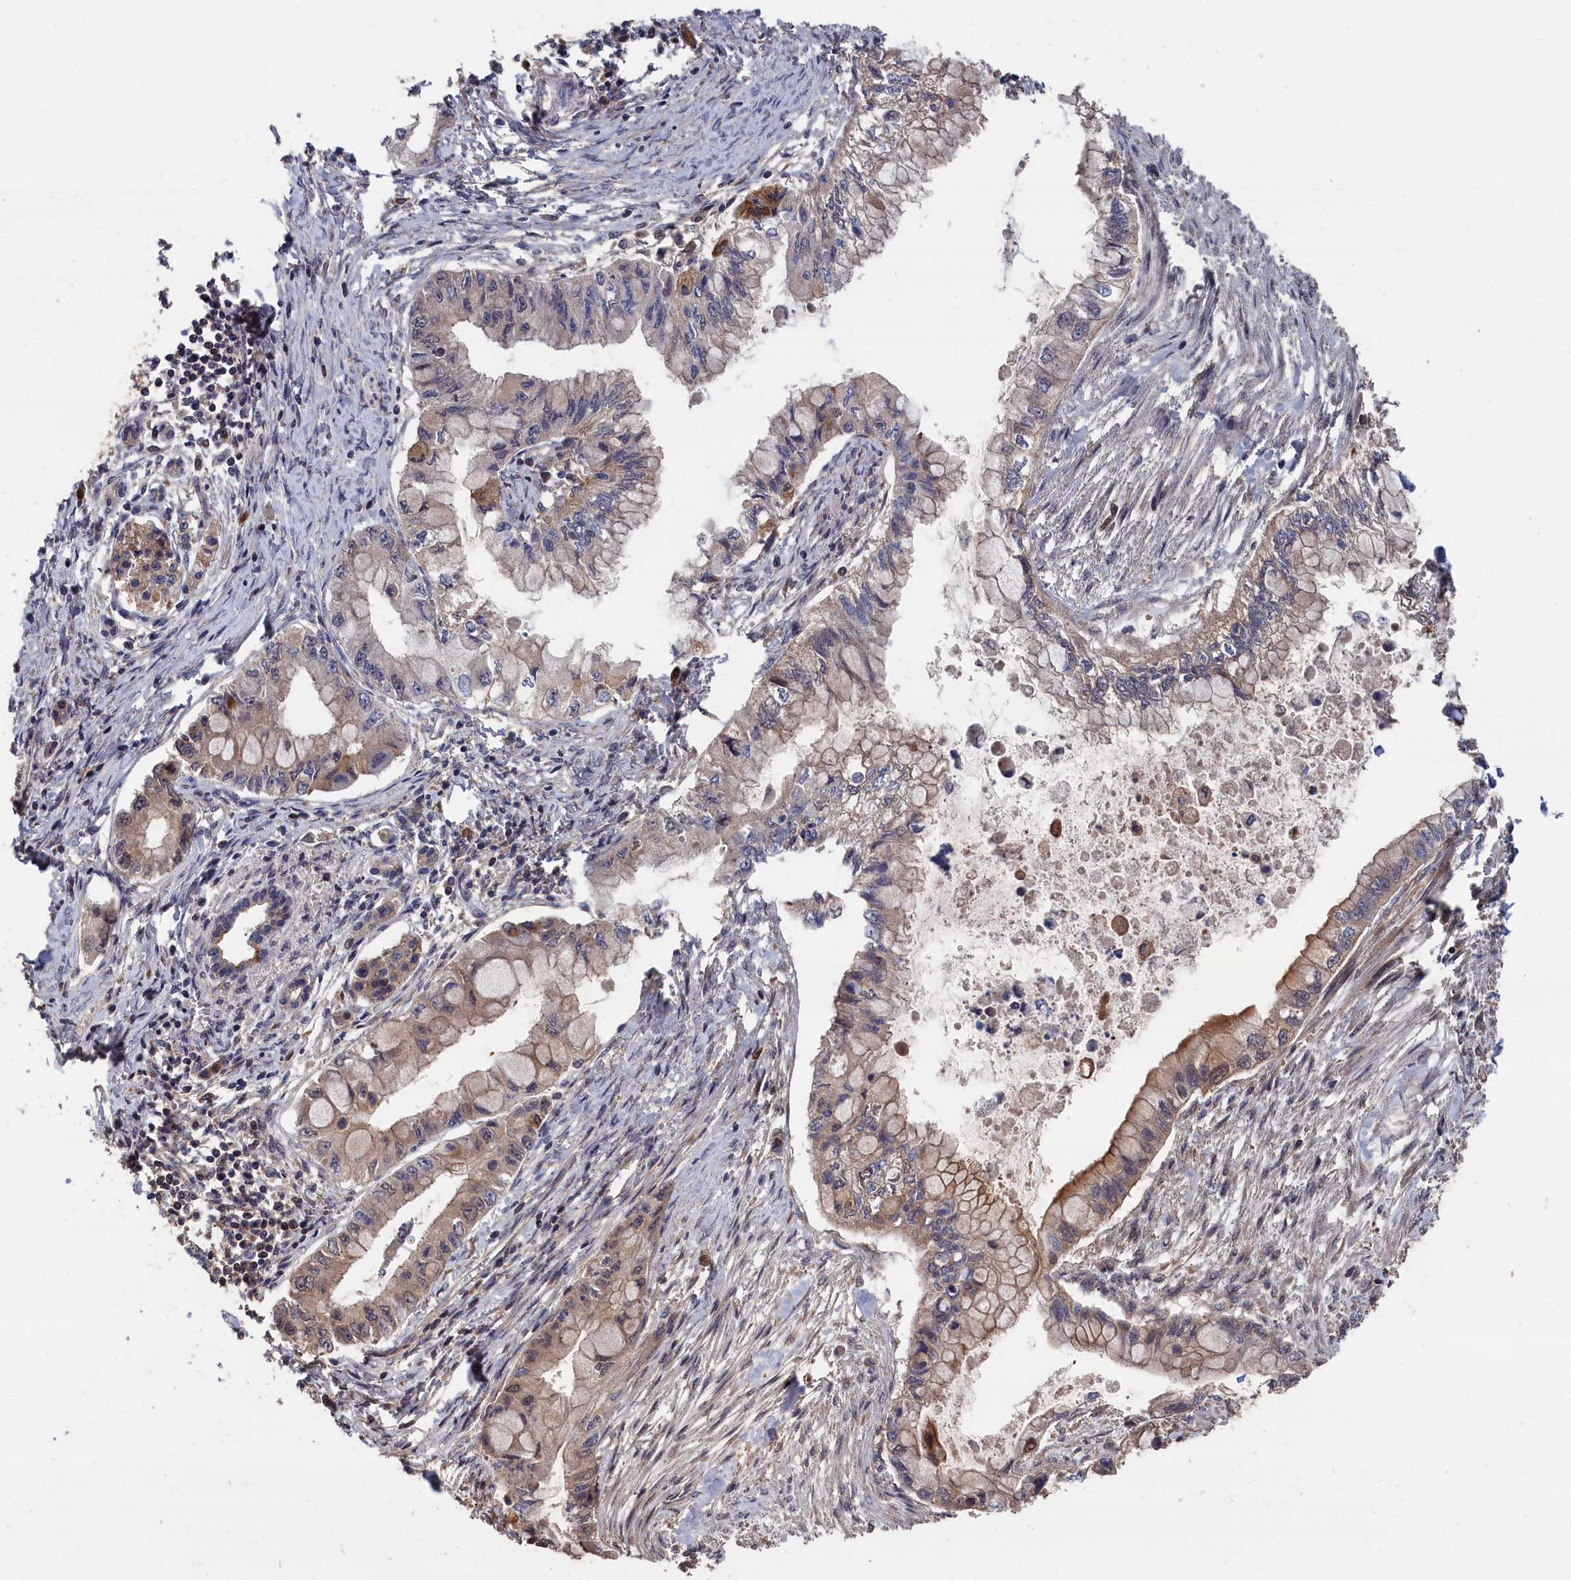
{"staining": {"intensity": "moderate", "quantity": "25%-75%", "location": "cytoplasmic/membranous"}, "tissue": "pancreatic cancer", "cell_type": "Tumor cells", "image_type": "cancer", "snomed": [{"axis": "morphology", "description": "Adenocarcinoma, NOS"}, {"axis": "topography", "description": "Pancreas"}], "caption": "Adenocarcinoma (pancreatic) stained with a protein marker displays moderate staining in tumor cells.", "gene": "RMI2", "patient": {"sex": "male", "age": 48}}